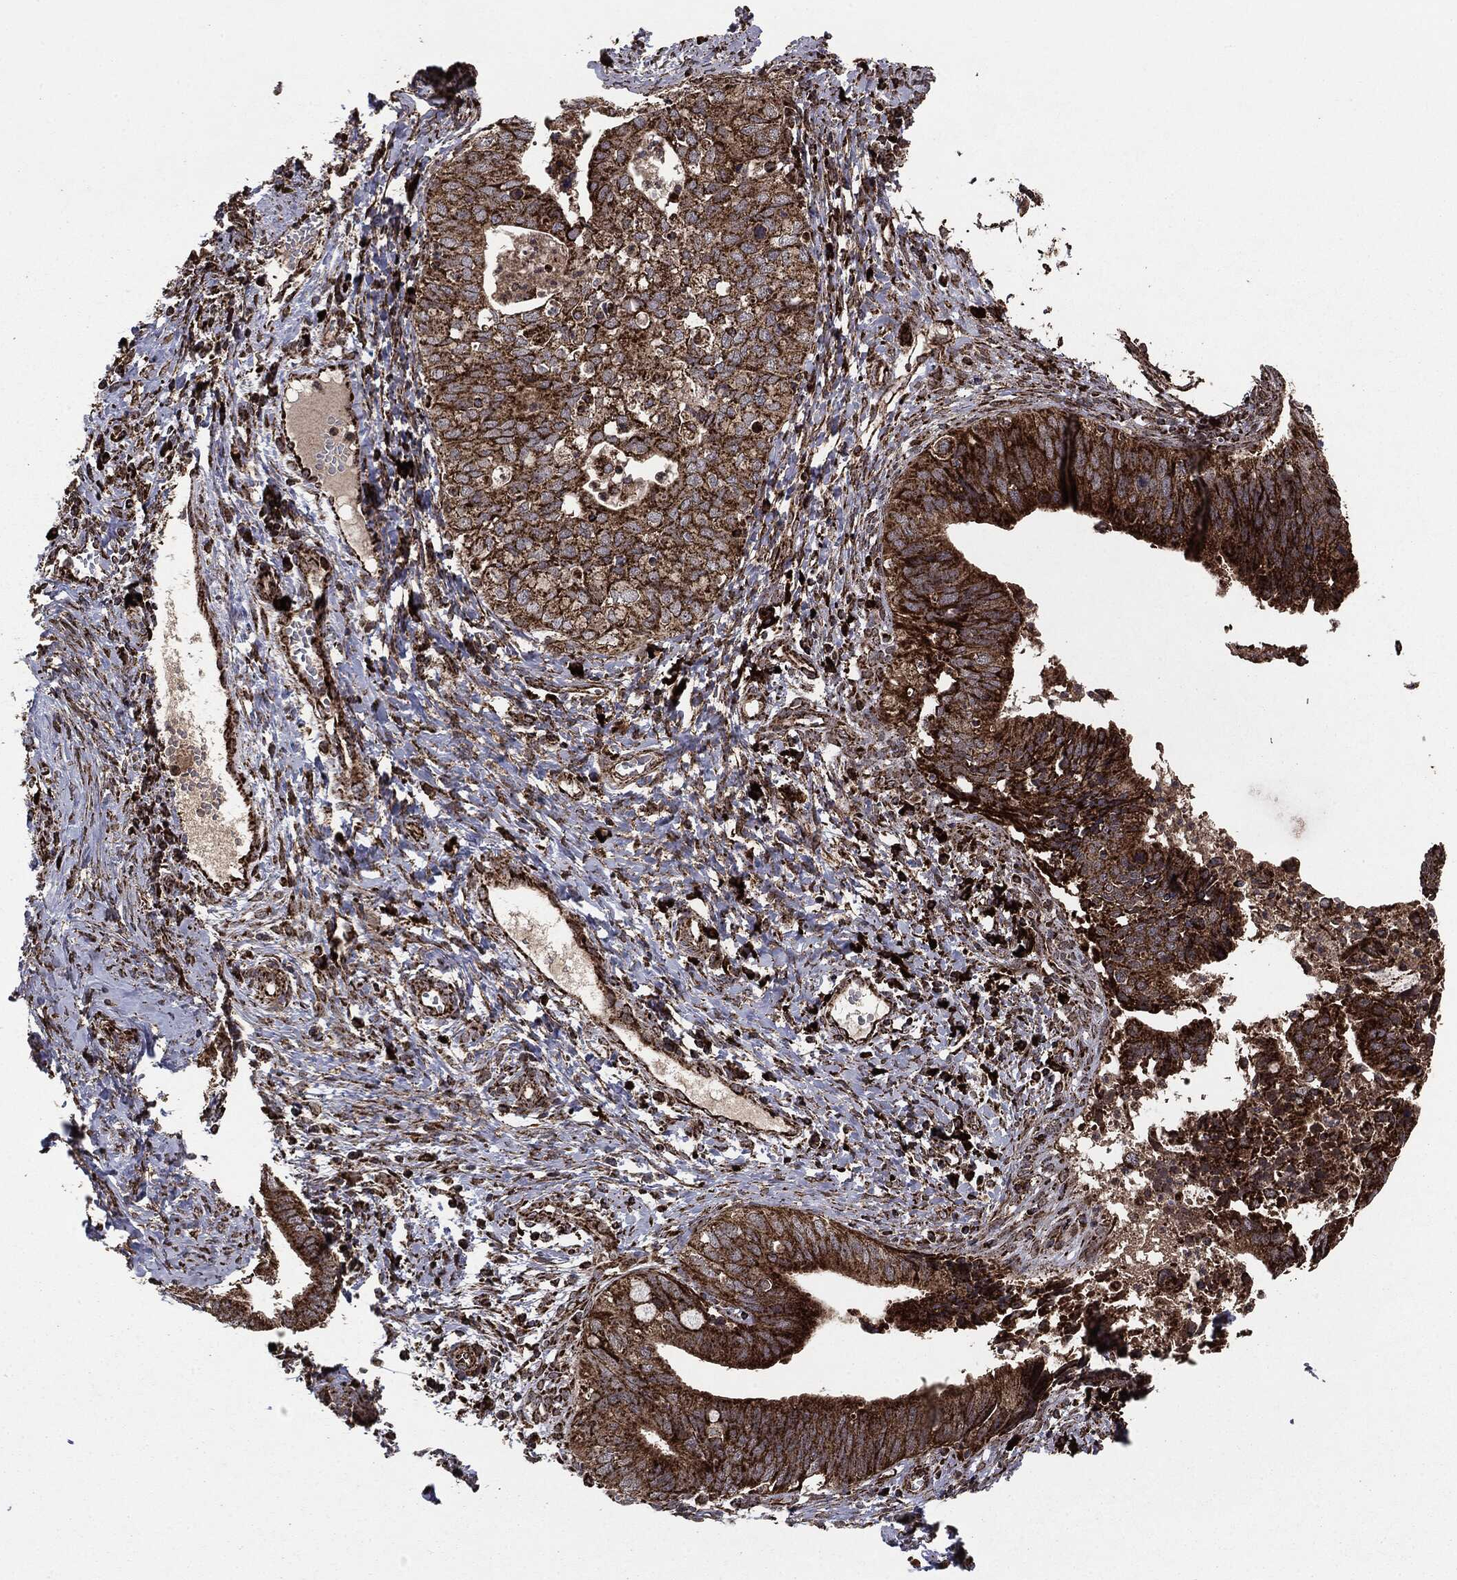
{"staining": {"intensity": "strong", "quantity": ">75%", "location": "cytoplasmic/membranous"}, "tissue": "cervical cancer", "cell_type": "Tumor cells", "image_type": "cancer", "snomed": [{"axis": "morphology", "description": "Adenocarcinoma, NOS"}, {"axis": "topography", "description": "Cervix"}], "caption": "Protein staining of cervical adenocarcinoma tissue reveals strong cytoplasmic/membranous staining in approximately >75% of tumor cells.", "gene": "MAP2K1", "patient": {"sex": "female", "age": 42}}